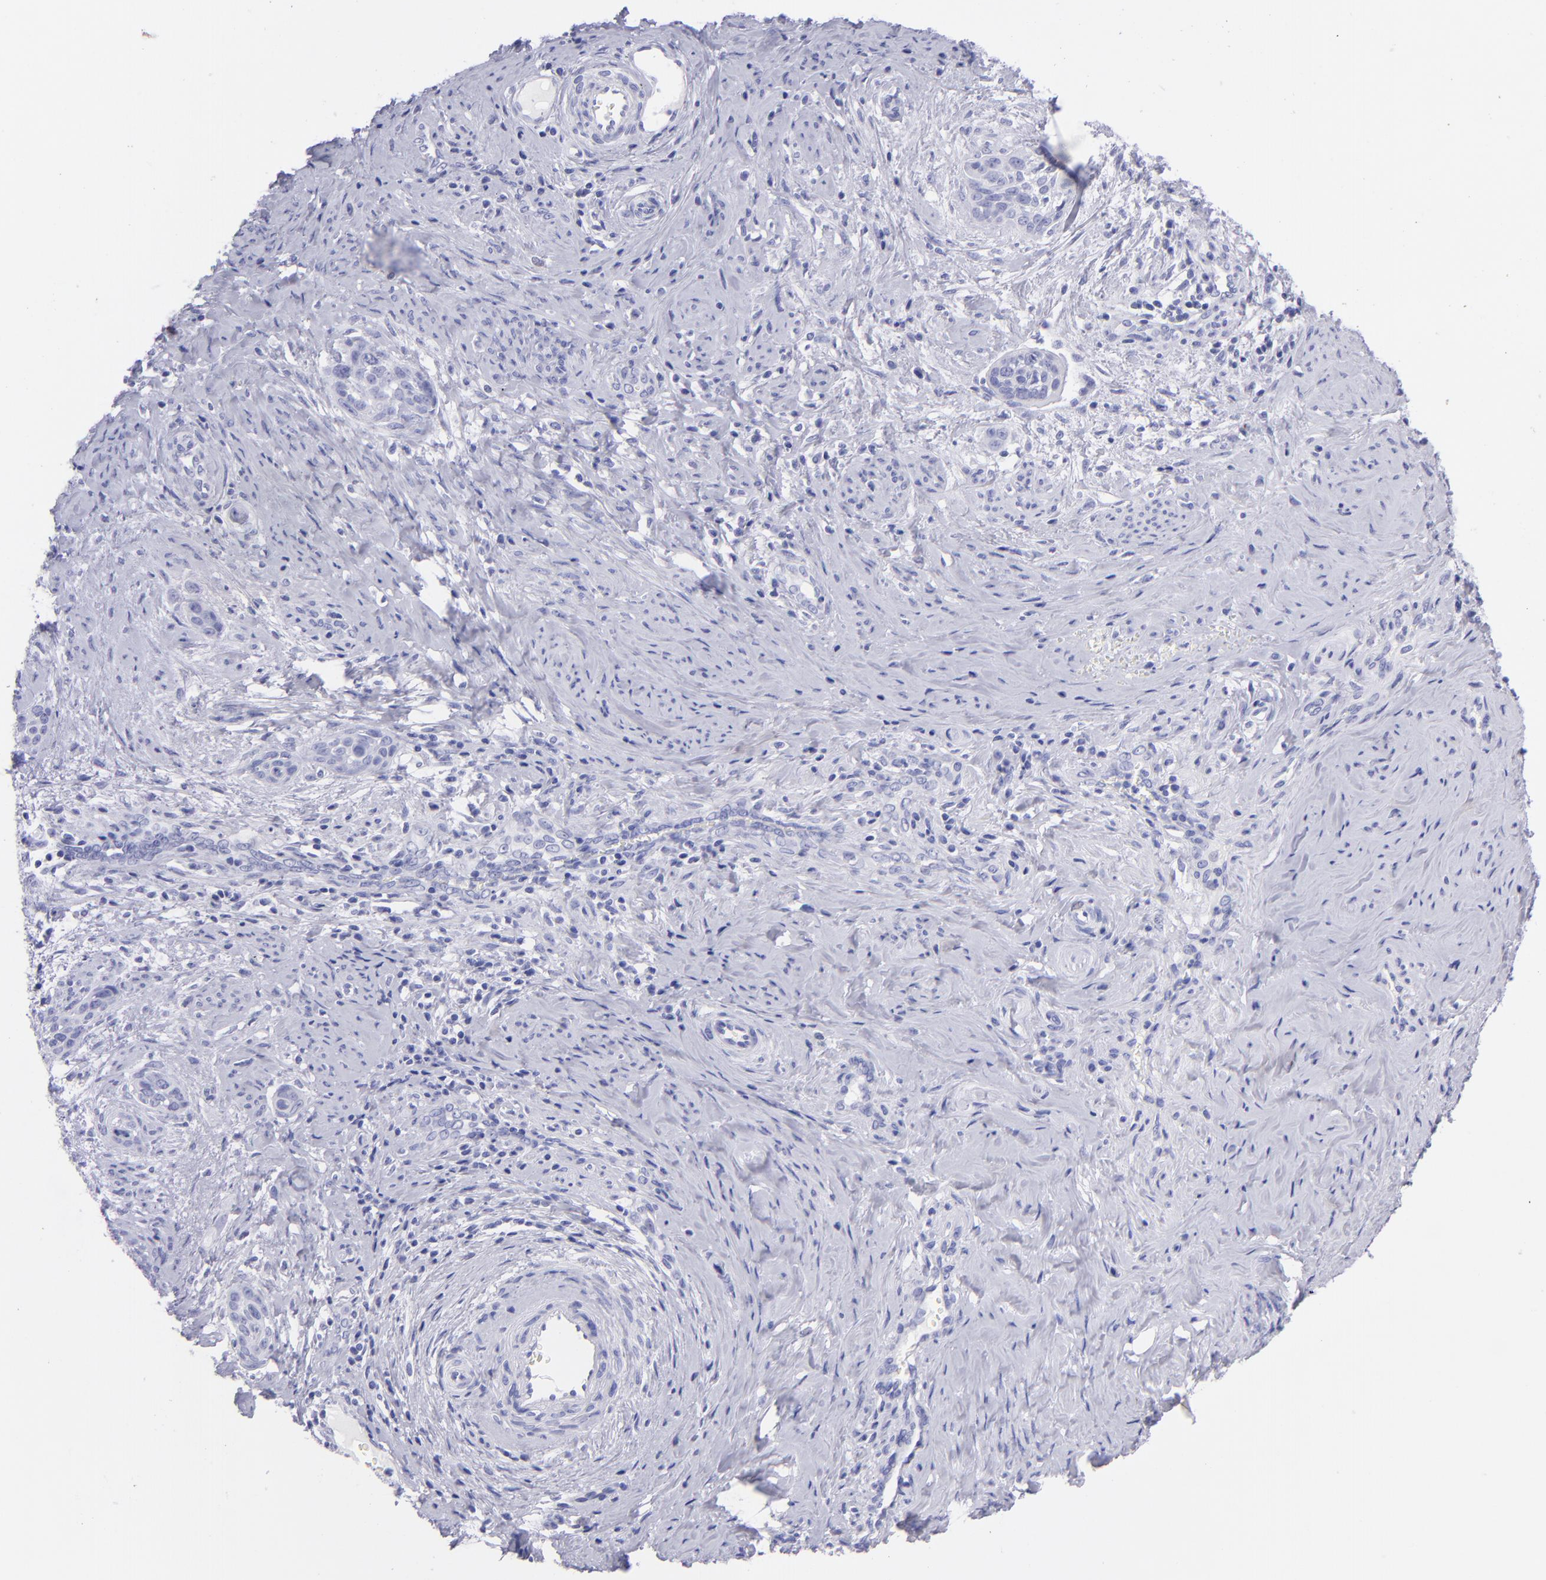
{"staining": {"intensity": "negative", "quantity": "none", "location": "none"}, "tissue": "cervical cancer", "cell_type": "Tumor cells", "image_type": "cancer", "snomed": [{"axis": "morphology", "description": "Squamous cell carcinoma, NOS"}, {"axis": "topography", "description": "Cervix"}], "caption": "This is an immunohistochemistry (IHC) micrograph of cervical cancer (squamous cell carcinoma). There is no expression in tumor cells.", "gene": "PIP", "patient": {"sex": "female", "age": 33}}